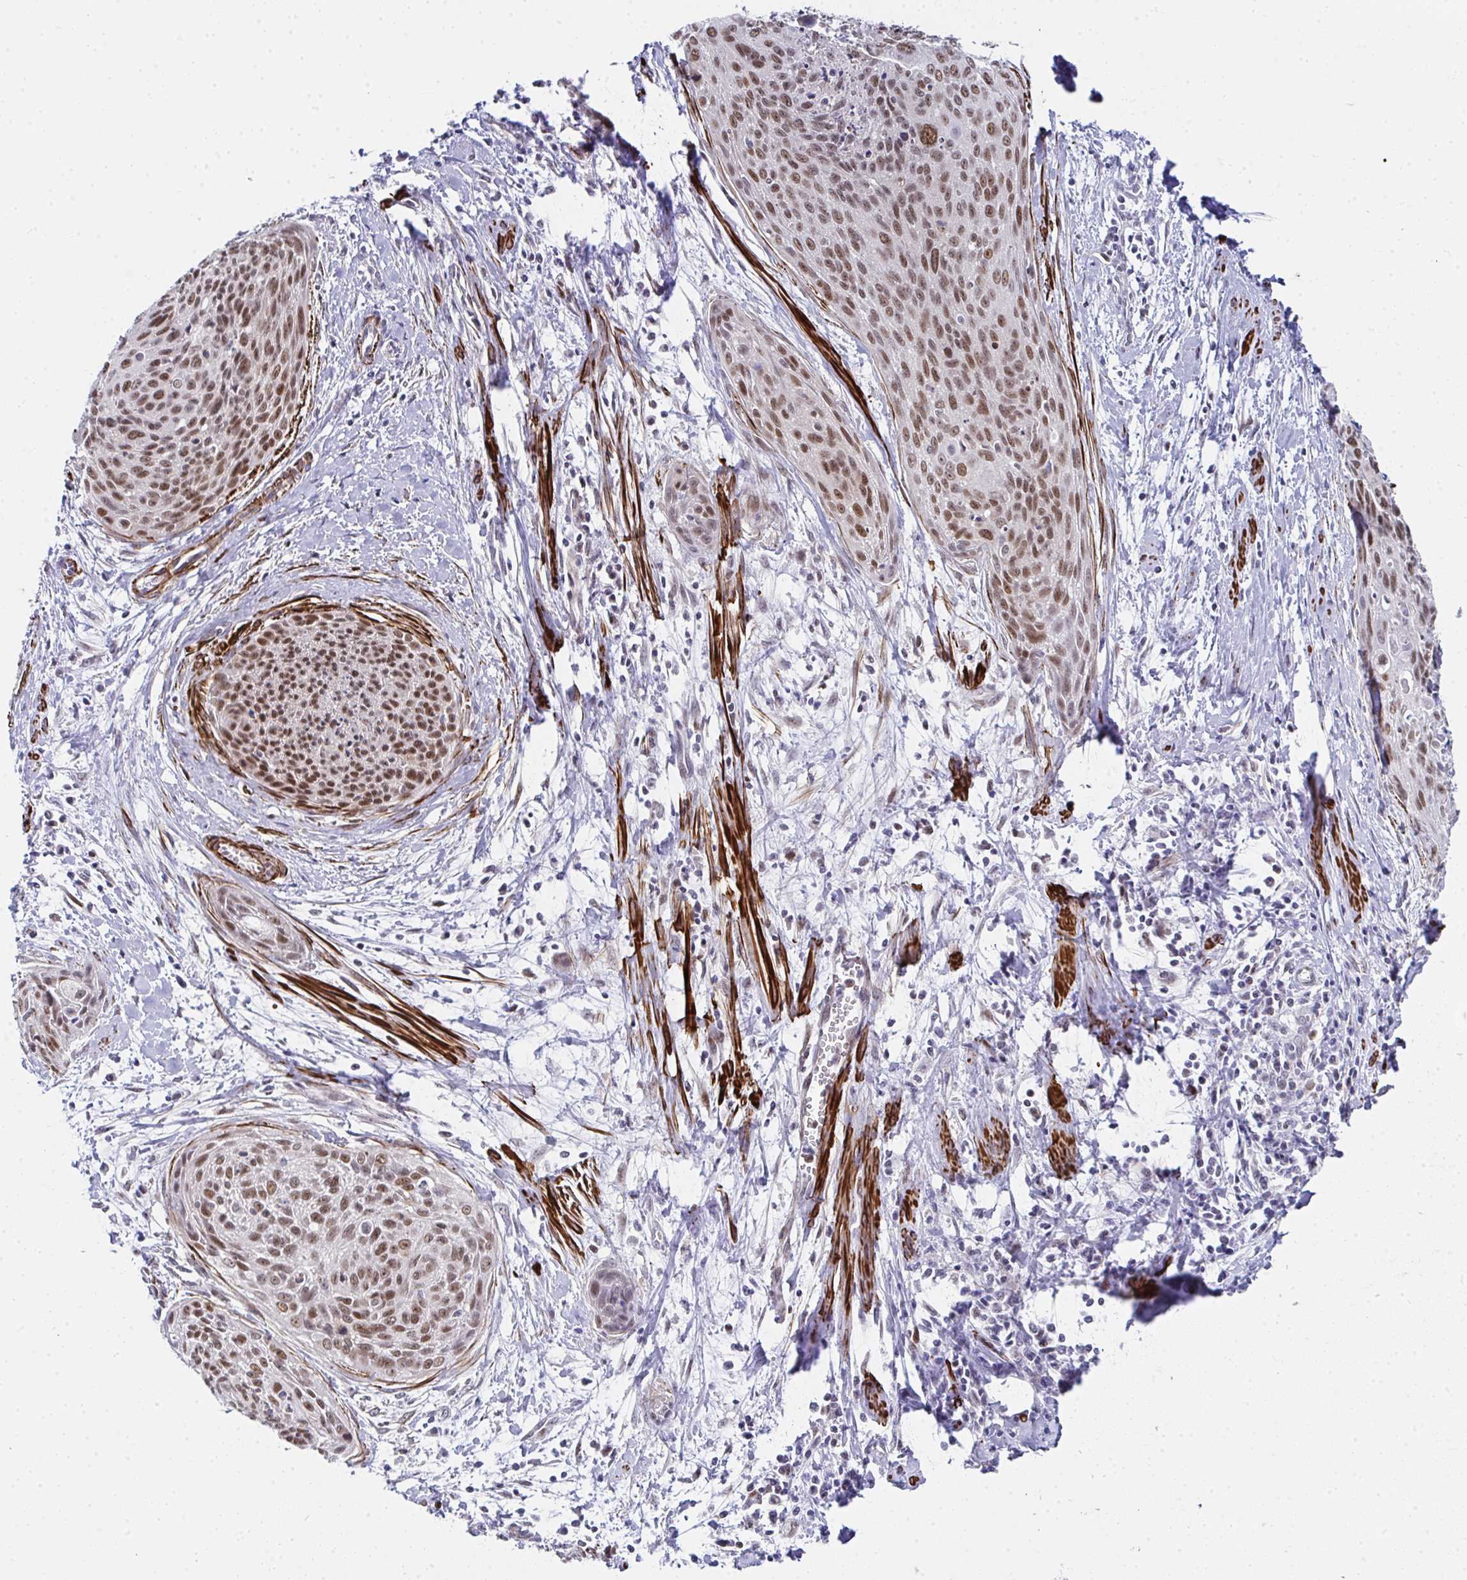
{"staining": {"intensity": "moderate", "quantity": ">75%", "location": "nuclear"}, "tissue": "cervical cancer", "cell_type": "Tumor cells", "image_type": "cancer", "snomed": [{"axis": "morphology", "description": "Squamous cell carcinoma, NOS"}, {"axis": "topography", "description": "Cervix"}], "caption": "Protein expression analysis of human squamous cell carcinoma (cervical) reveals moderate nuclear staining in approximately >75% of tumor cells.", "gene": "GINS2", "patient": {"sex": "female", "age": 55}}